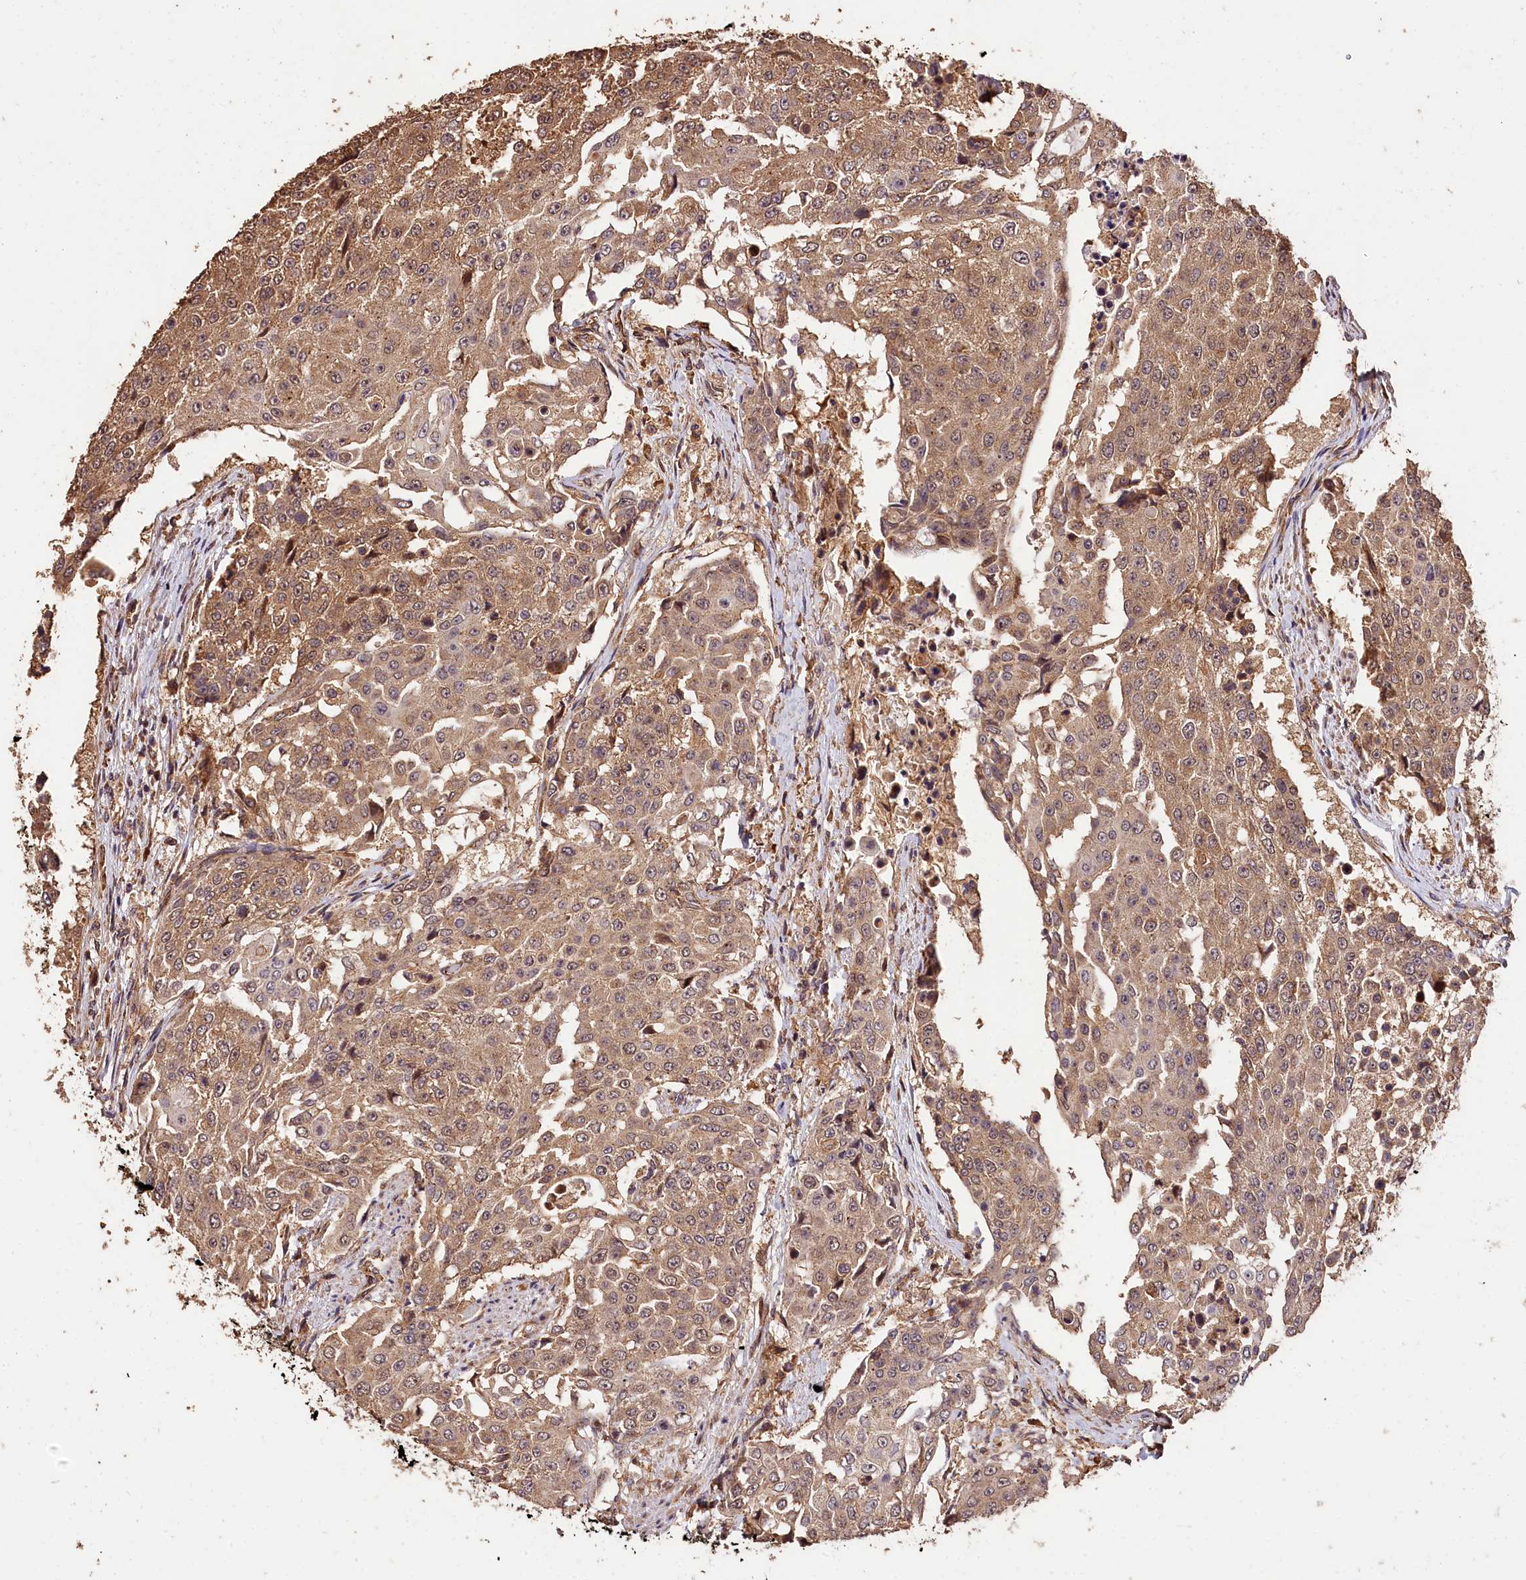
{"staining": {"intensity": "moderate", "quantity": ">75%", "location": "cytoplasmic/membranous"}, "tissue": "urothelial cancer", "cell_type": "Tumor cells", "image_type": "cancer", "snomed": [{"axis": "morphology", "description": "Urothelial carcinoma, High grade"}, {"axis": "topography", "description": "Urinary bladder"}], "caption": "Tumor cells show medium levels of moderate cytoplasmic/membranous staining in approximately >75% of cells in urothelial cancer. (Stains: DAB in brown, nuclei in blue, Microscopy: brightfield microscopy at high magnification).", "gene": "KPTN", "patient": {"sex": "female", "age": 63}}